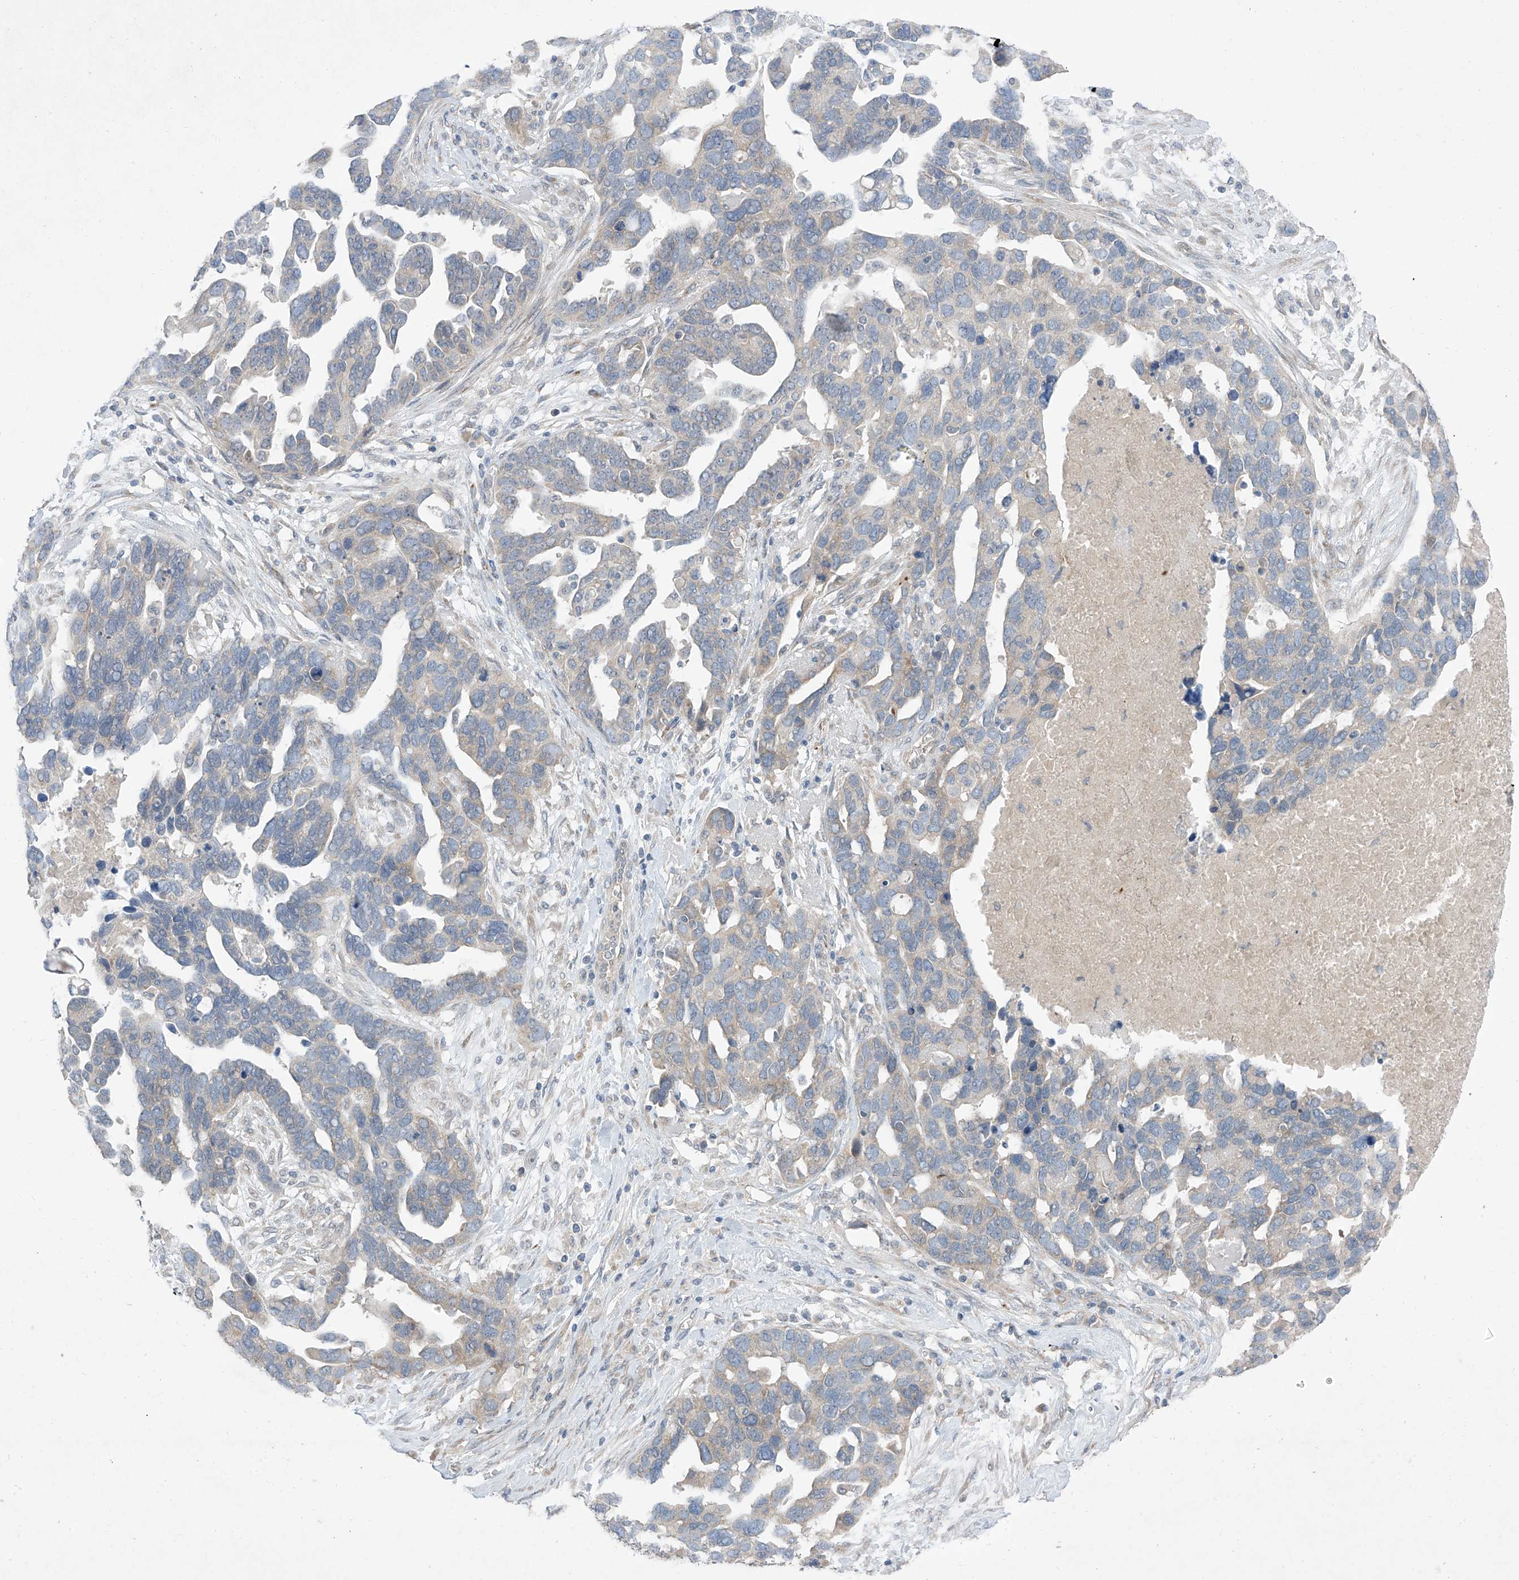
{"staining": {"intensity": "weak", "quantity": "25%-75%", "location": "cytoplasmic/membranous"}, "tissue": "ovarian cancer", "cell_type": "Tumor cells", "image_type": "cancer", "snomed": [{"axis": "morphology", "description": "Cystadenocarcinoma, serous, NOS"}, {"axis": "topography", "description": "Ovary"}], "caption": "This is an image of immunohistochemistry staining of ovarian cancer, which shows weak expression in the cytoplasmic/membranous of tumor cells.", "gene": "NALCN", "patient": {"sex": "female", "age": 54}}